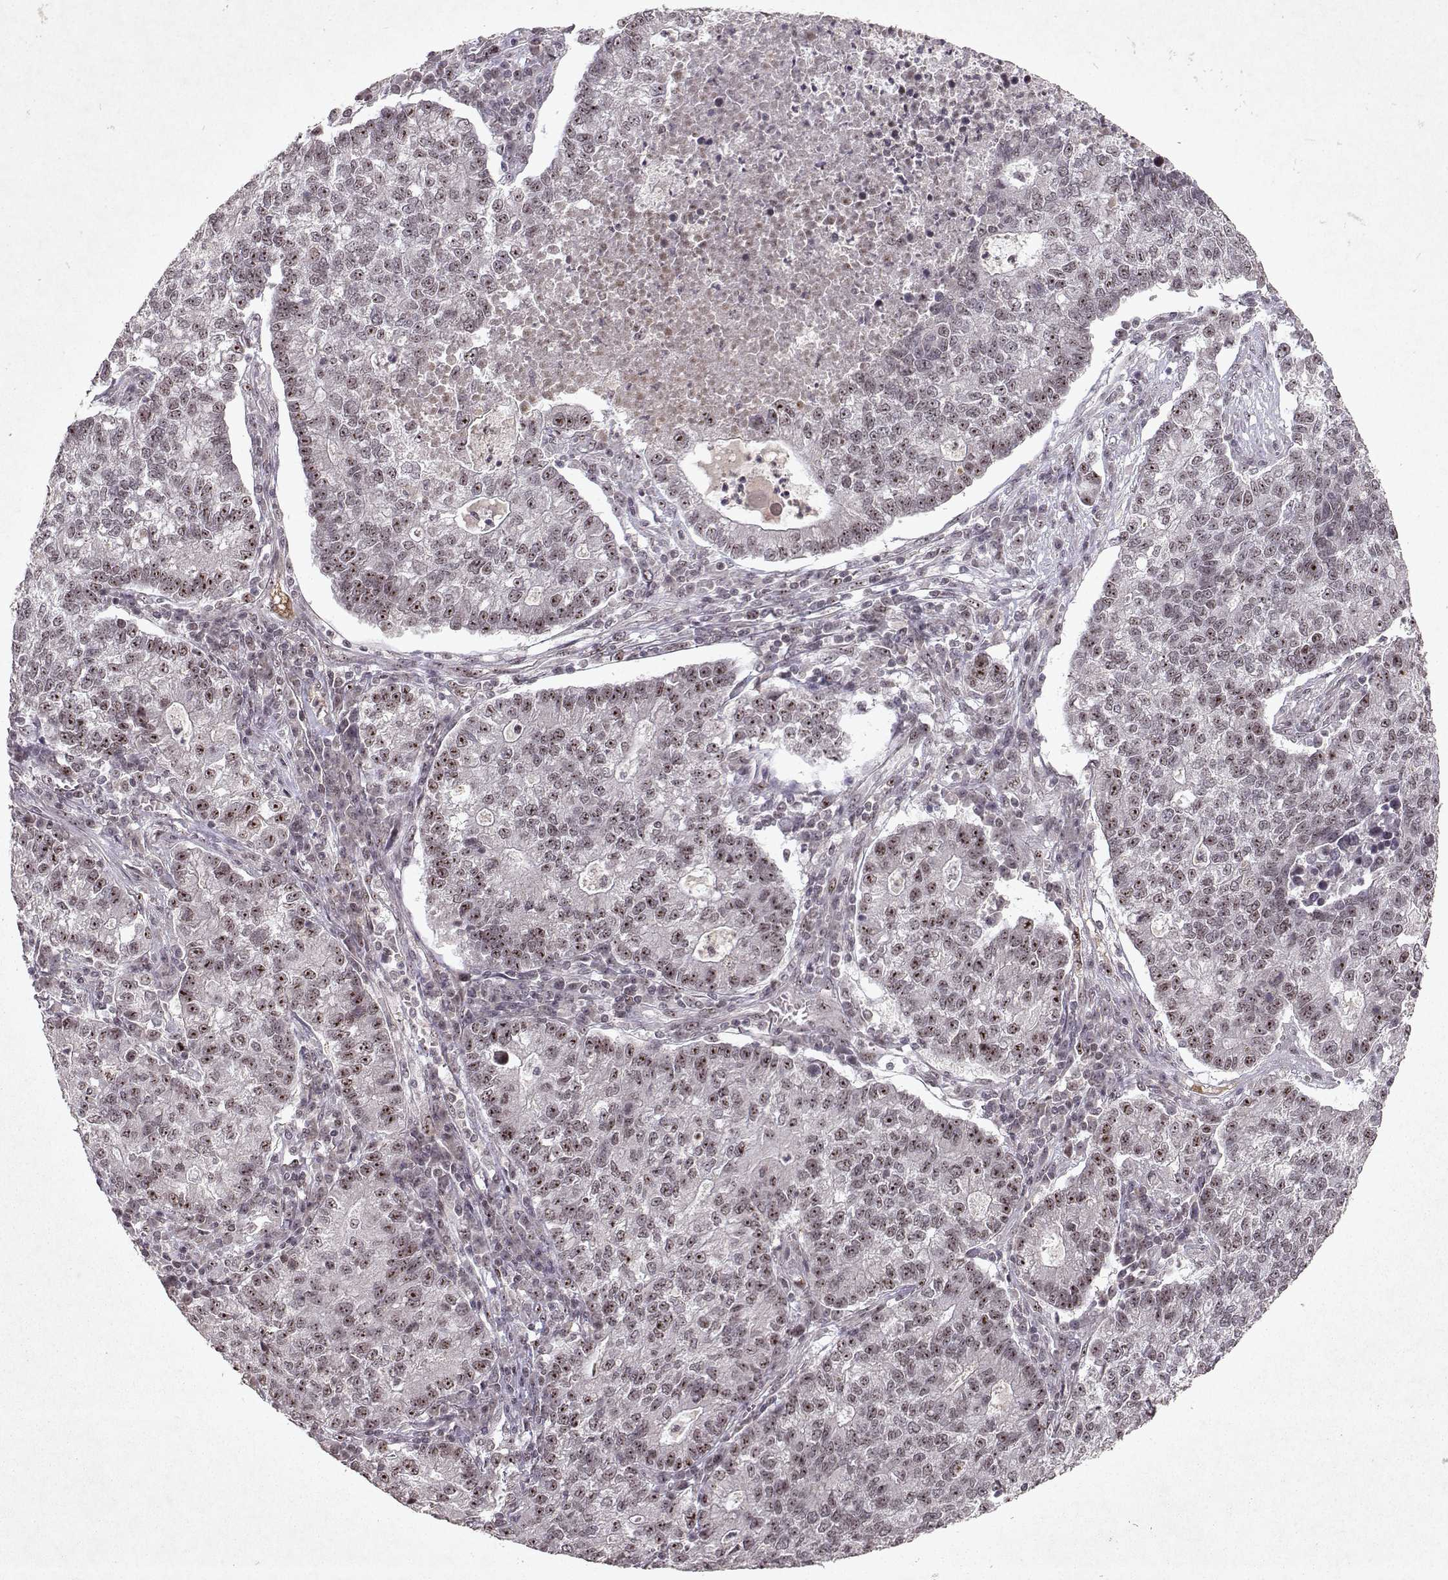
{"staining": {"intensity": "moderate", "quantity": "25%-75%", "location": "nuclear"}, "tissue": "lung cancer", "cell_type": "Tumor cells", "image_type": "cancer", "snomed": [{"axis": "morphology", "description": "Adenocarcinoma, NOS"}, {"axis": "topography", "description": "Lung"}], "caption": "Immunohistochemical staining of lung cancer demonstrates medium levels of moderate nuclear protein staining in approximately 25%-75% of tumor cells.", "gene": "DDX56", "patient": {"sex": "male", "age": 57}}